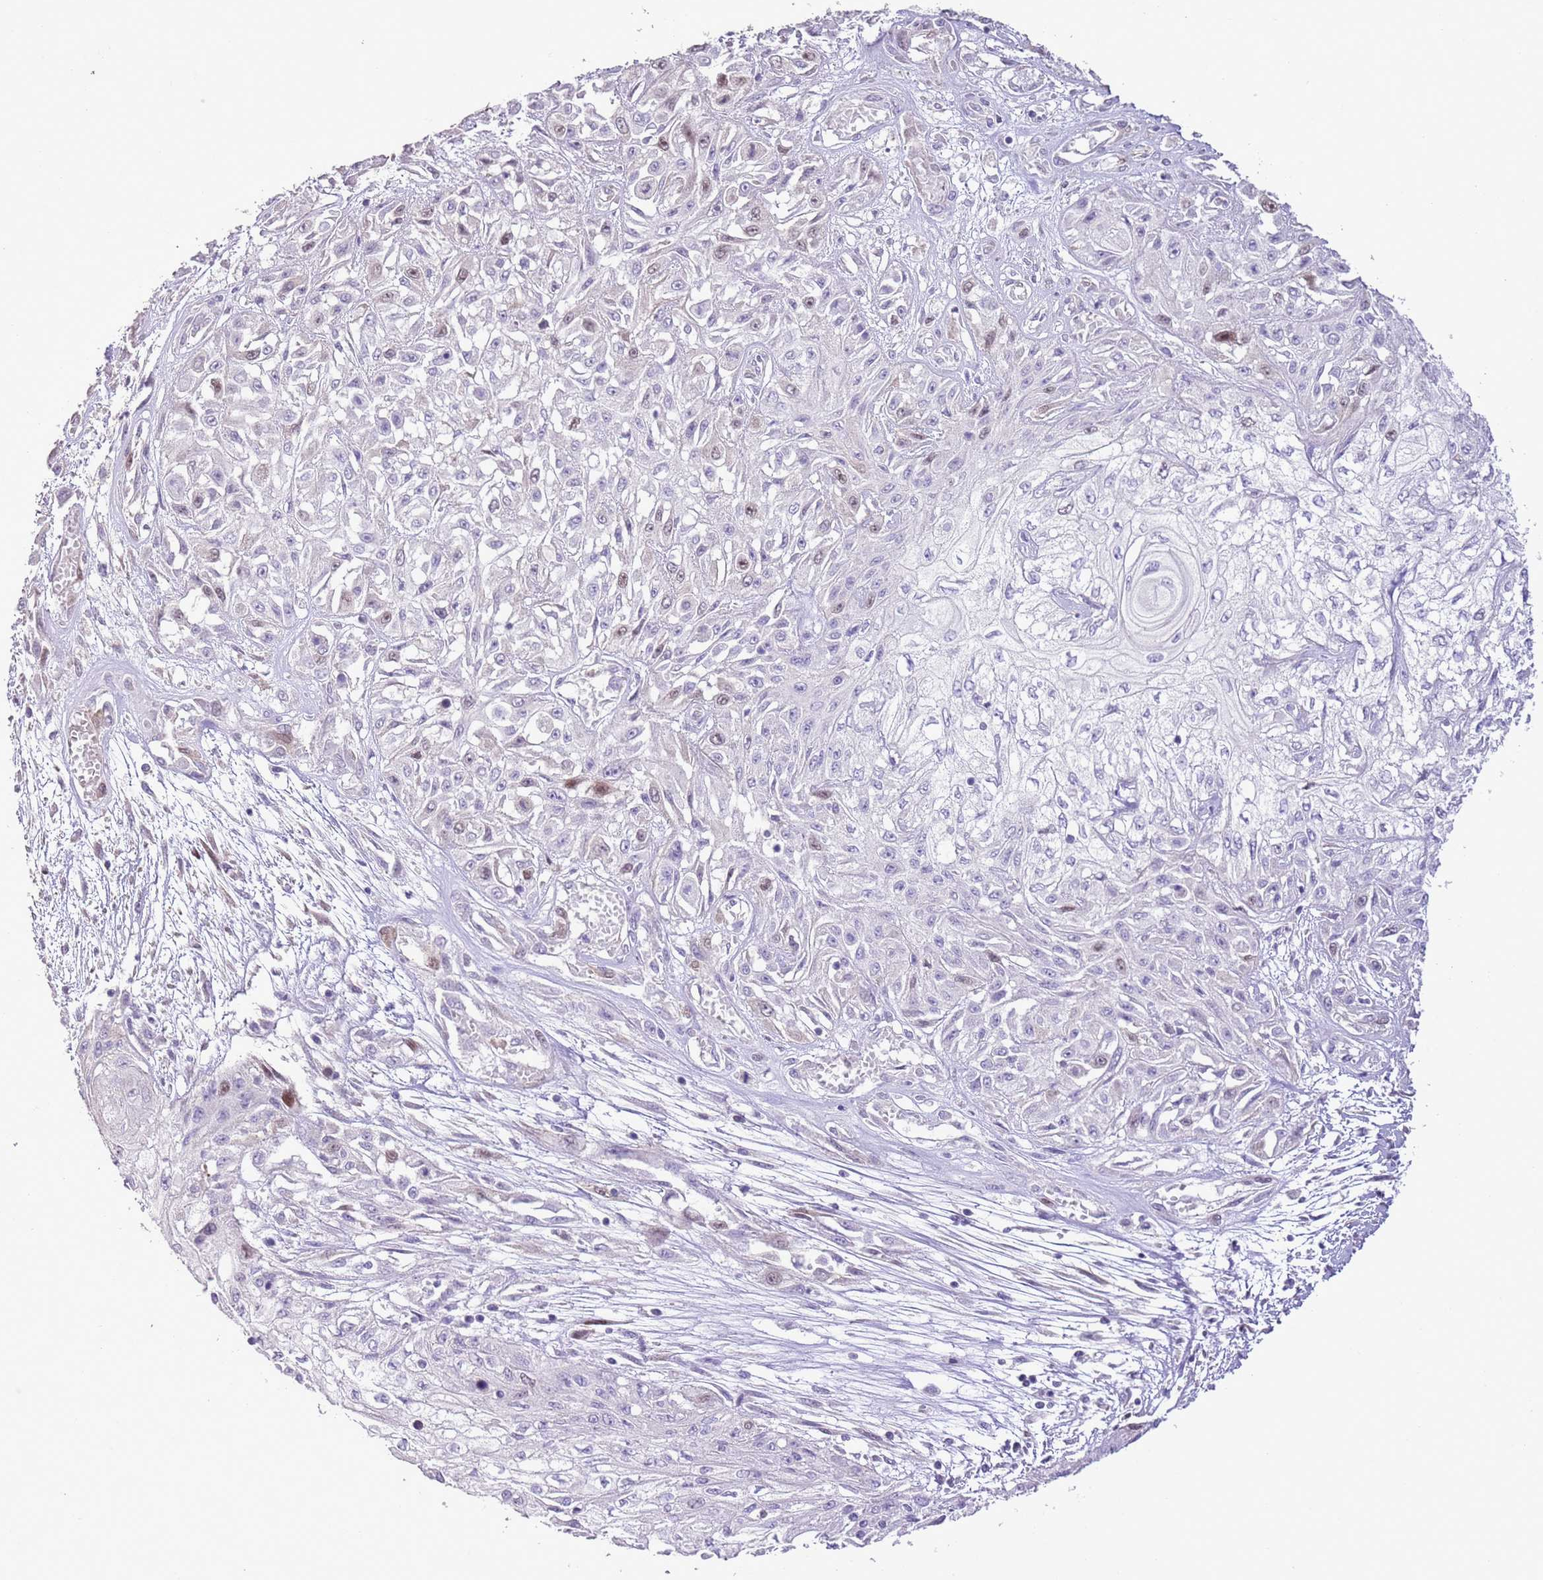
{"staining": {"intensity": "weak", "quantity": "<25%", "location": "nuclear"}, "tissue": "skin cancer", "cell_type": "Tumor cells", "image_type": "cancer", "snomed": [{"axis": "morphology", "description": "Squamous cell carcinoma, NOS"}, {"axis": "morphology", "description": "Squamous cell carcinoma, metastatic, NOS"}, {"axis": "topography", "description": "Skin"}, {"axis": "topography", "description": "Lymph node"}], "caption": "The micrograph shows no staining of tumor cells in skin cancer.", "gene": "GMNN", "patient": {"sex": "male", "age": 75}}